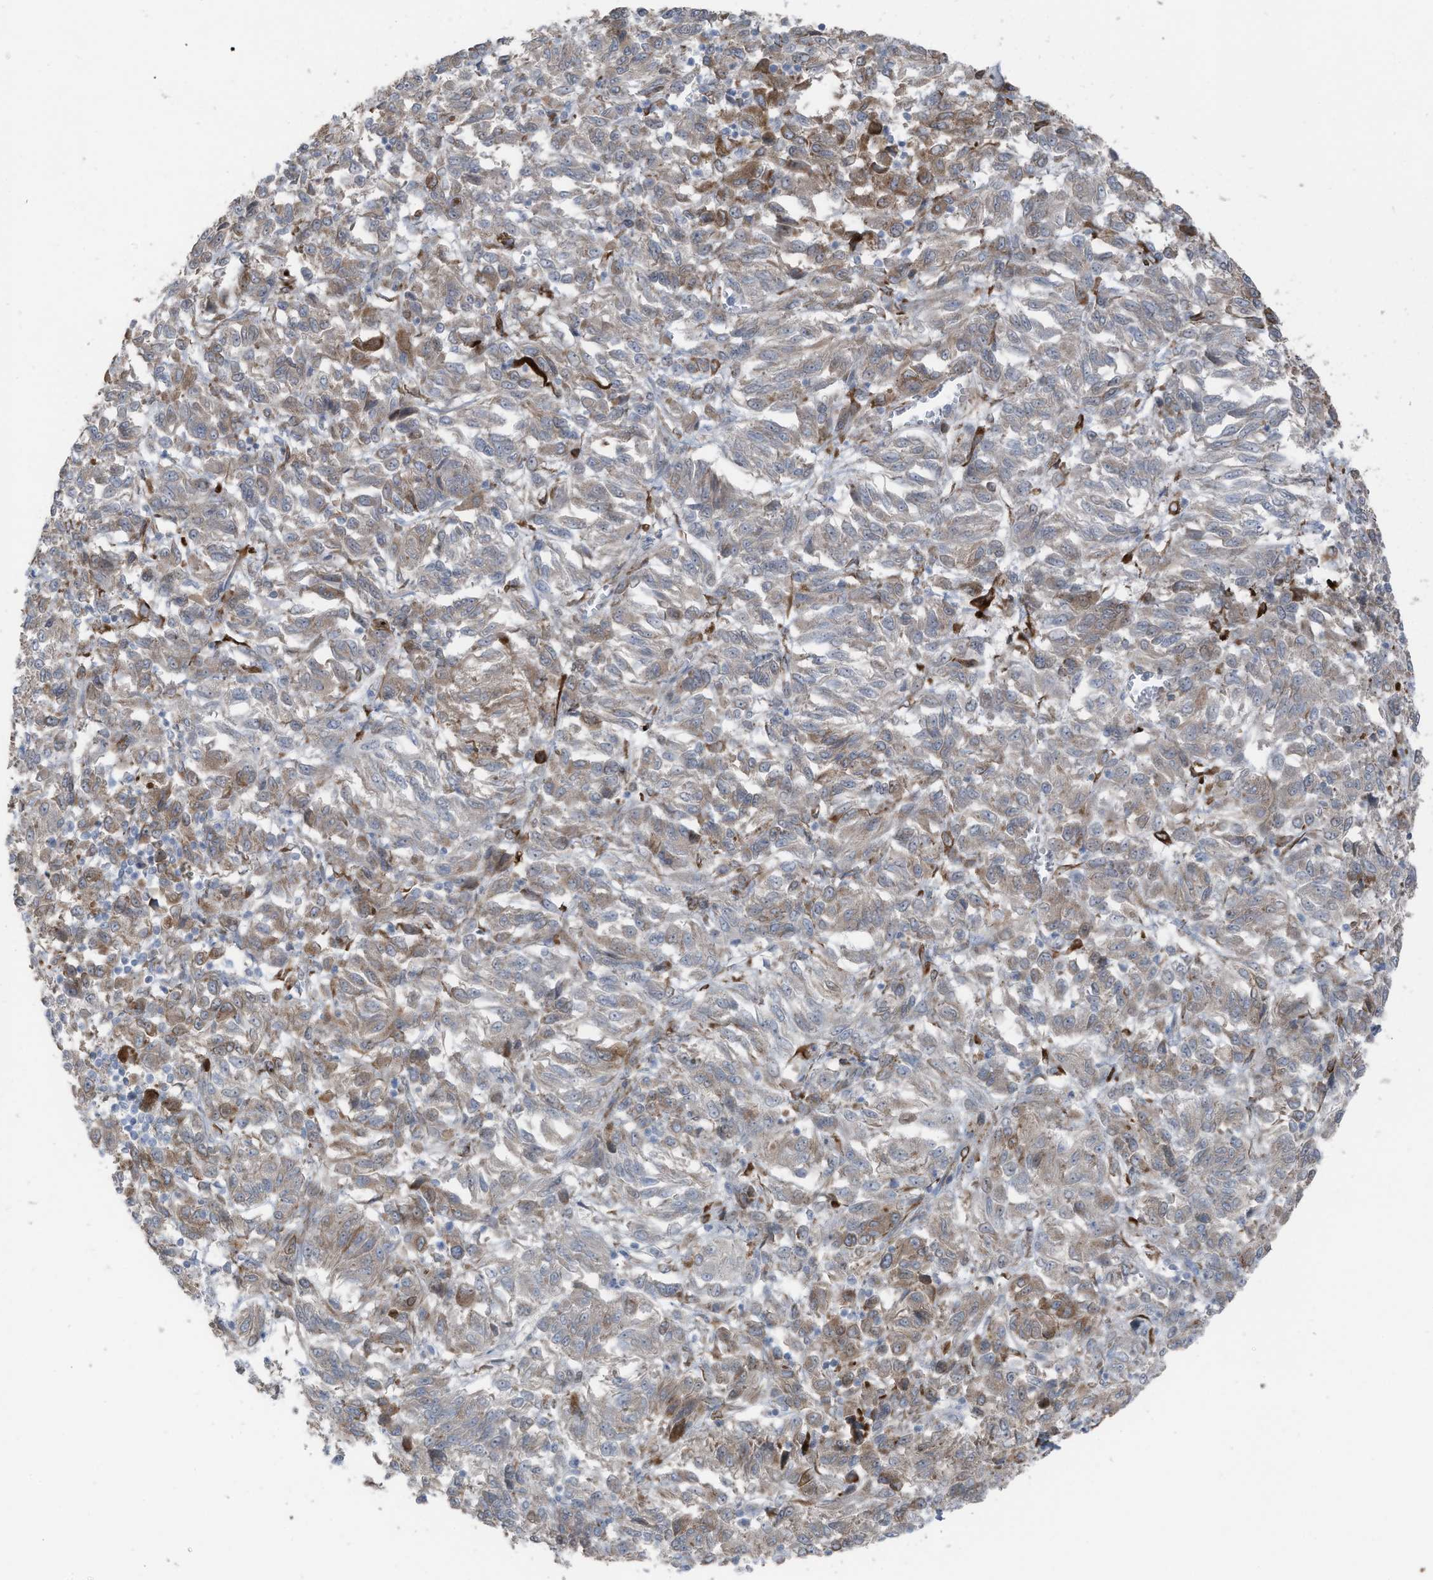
{"staining": {"intensity": "weak", "quantity": "<25%", "location": "cytoplasmic/membranous"}, "tissue": "melanoma", "cell_type": "Tumor cells", "image_type": "cancer", "snomed": [{"axis": "morphology", "description": "Malignant melanoma, Metastatic site"}, {"axis": "topography", "description": "Lung"}], "caption": "Human malignant melanoma (metastatic site) stained for a protein using IHC demonstrates no expression in tumor cells.", "gene": "ARHGEF33", "patient": {"sex": "male", "age": 64}}